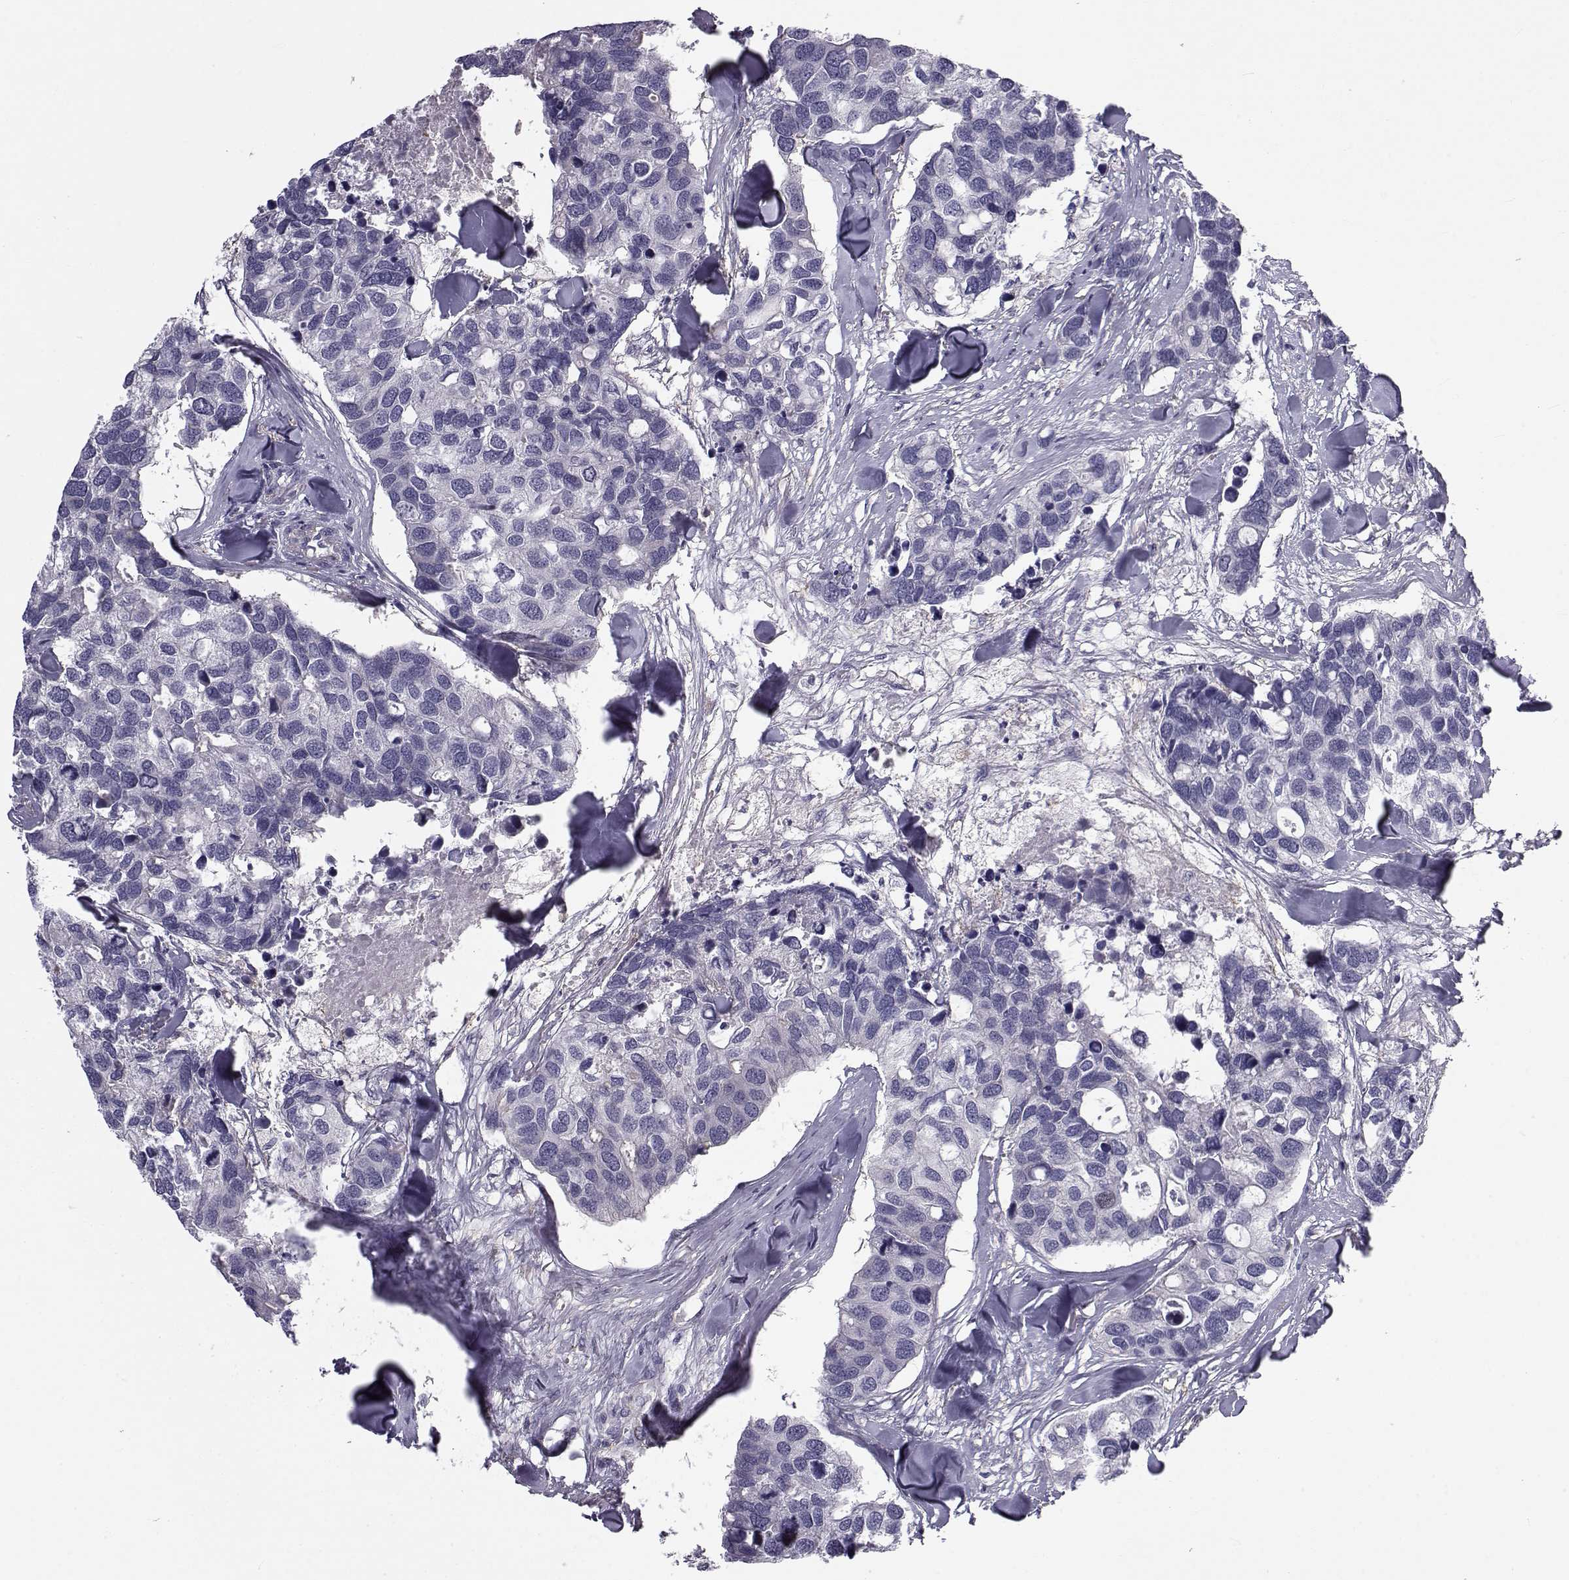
{"staining": {"intensity": "negative", "quantity": "none", "location": "none"}, "tissue": "breast cancer", "cell_type": "Tumor cells", "image_type": "cancer", "snomed": [{"axis": "morphology", "description": "Duct carcinoma"}, {"axis": "topography", "description": "Breast"}], "caption": "DAB (3,3'-diaminobenzidine) immunohistochemical staining of invasive ductal carcinoma (breast) exhibits no significant expression in tumor cells.", "gene": "LRRC27", "patient": {"sex": "female", "age": 83}}